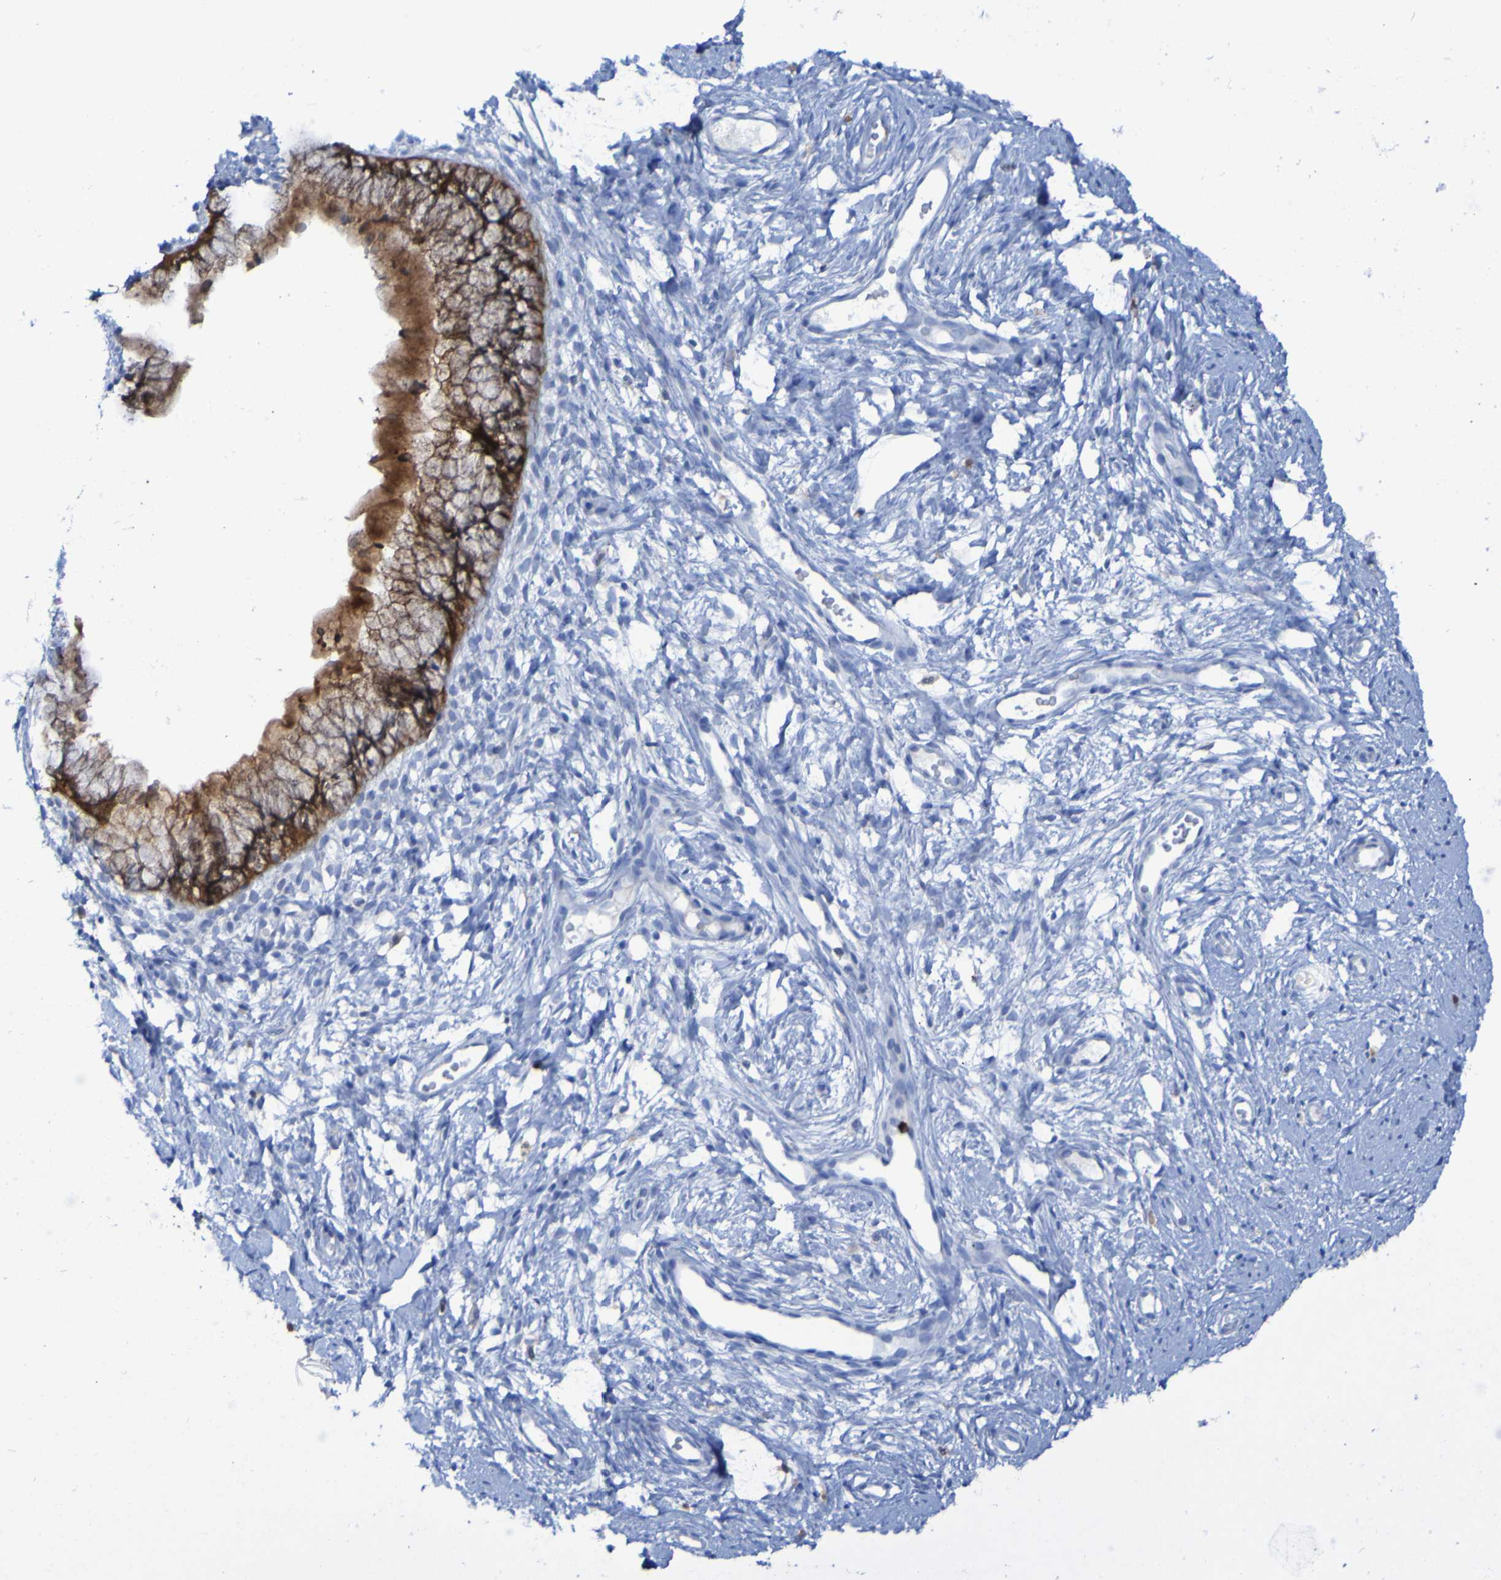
{"staining": {"intensity": "strong", "quantity": ">75%", "location": "cytoplasmic/membranous"}, "tissue": "cervix", "cell_type": "Glandular cells", "image_type": "normal", "snomed": [{"axis": "morphology", "description": "Normal tissue, NOS"}, {"axis": "topography", "description": "Cervix"}], "caption": "The immunohistochemical stain labels strong cytoplasmic/membranous positivity in glandular cells of benign cervix.", "gene": "MPPE1", "patient": {"sex": "female", "age": 65}}